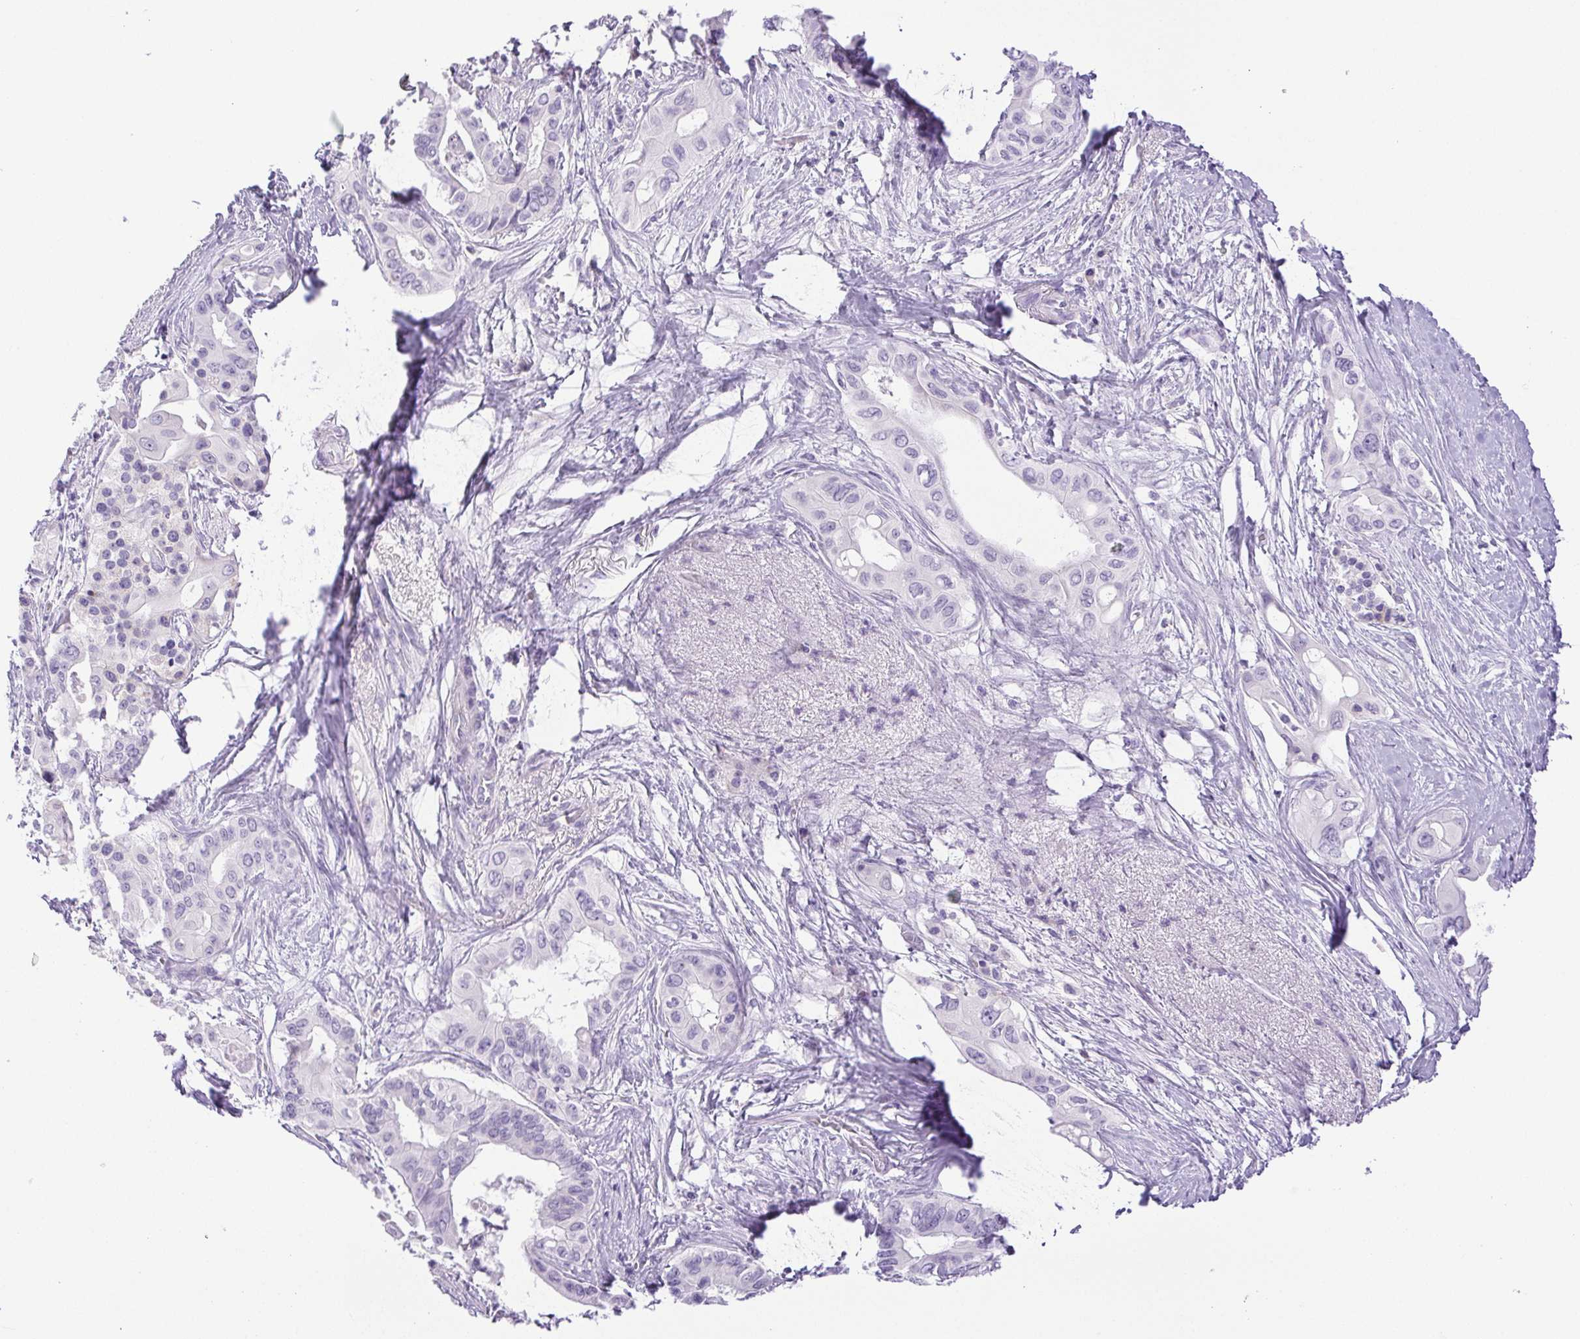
{"staining": {"intensity": "negative", "quantity": "none", "location": "none"}, "tissue": "pancreatic cancer", "cell_type": "Tumor cells", "image_type": "cancer", "snomed": [{"axis": "morphology", "description": "Adenocarcinoma, NOS"}, {"axis": "topography", "description": "Pancreas"}], "caption": "Immunohistochemistry (IHC) photomicrograph of human pancreatic cancer stained for a protein (brown), which exhibits no positivity in tumor cells.", "gene": "PAPPA2", "patient": {"sex": "female", "age": 77}}